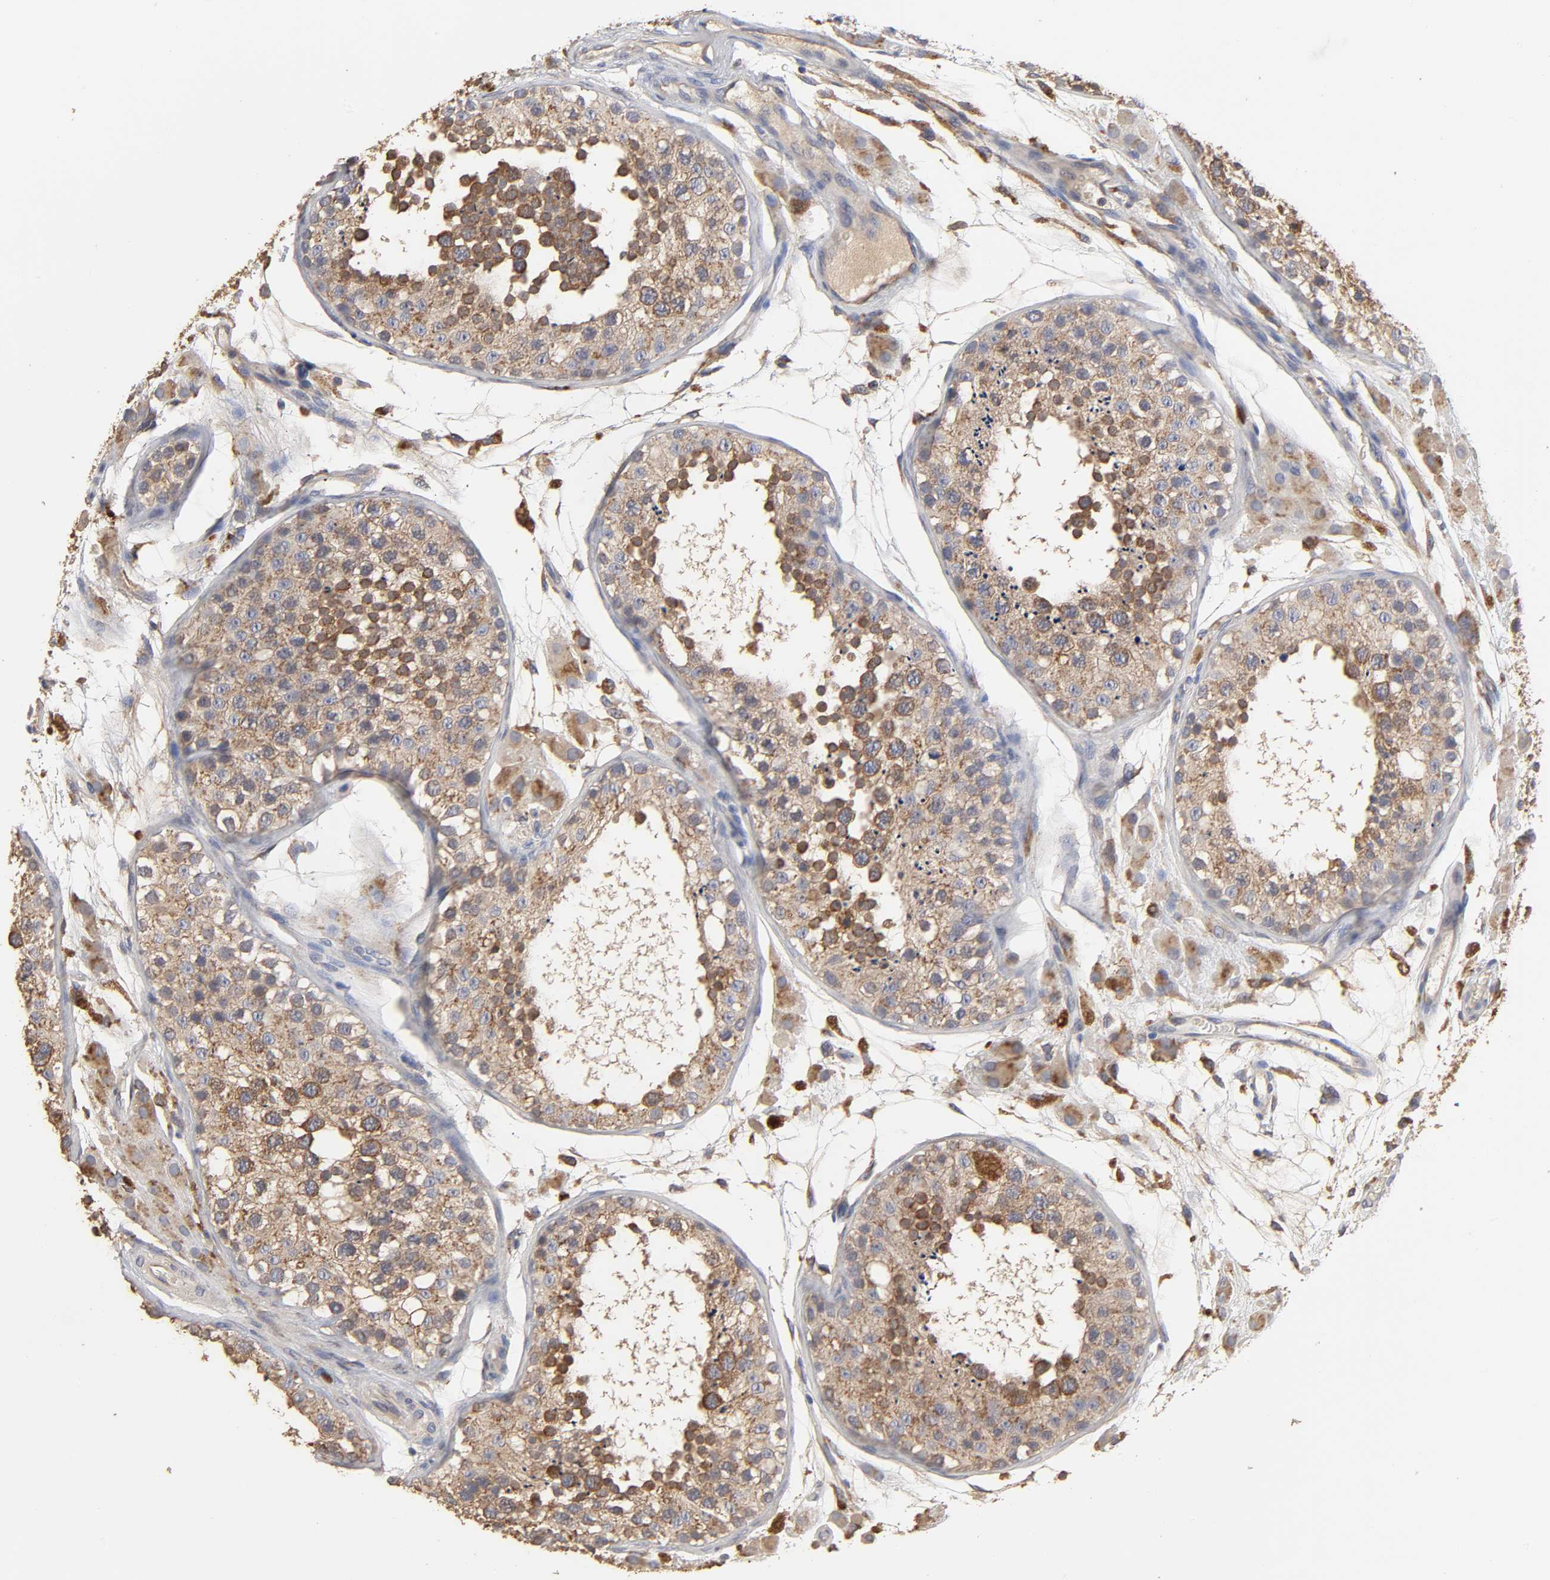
{"staining": {"intensity": "strong", "quantity": ">75%", "location": "cytoplasmic/membranous"}, "tissue": "testis", "cell_type": "Cells in seminiferous ducts", "image_type": "normal", "snomed": [{"axis": "morphology", "description": "Normal tissue, NOS"}, {"axis": "topography", "description": "Testis"}], "caption": "IHC staining of unremarkable testis, which reveals high levels of strong cytoplasmic/membranous staining in about >75% of cells in seminiferous ducts indicating strong cytoplasmic/membranous protein staining. The staining was performed using DAB (brown) for protein detection and nuclei were counterstained in hematoxylin (blue).", "gene": "EIF4G2", "patient": {"sex": "male", "age": 26}}